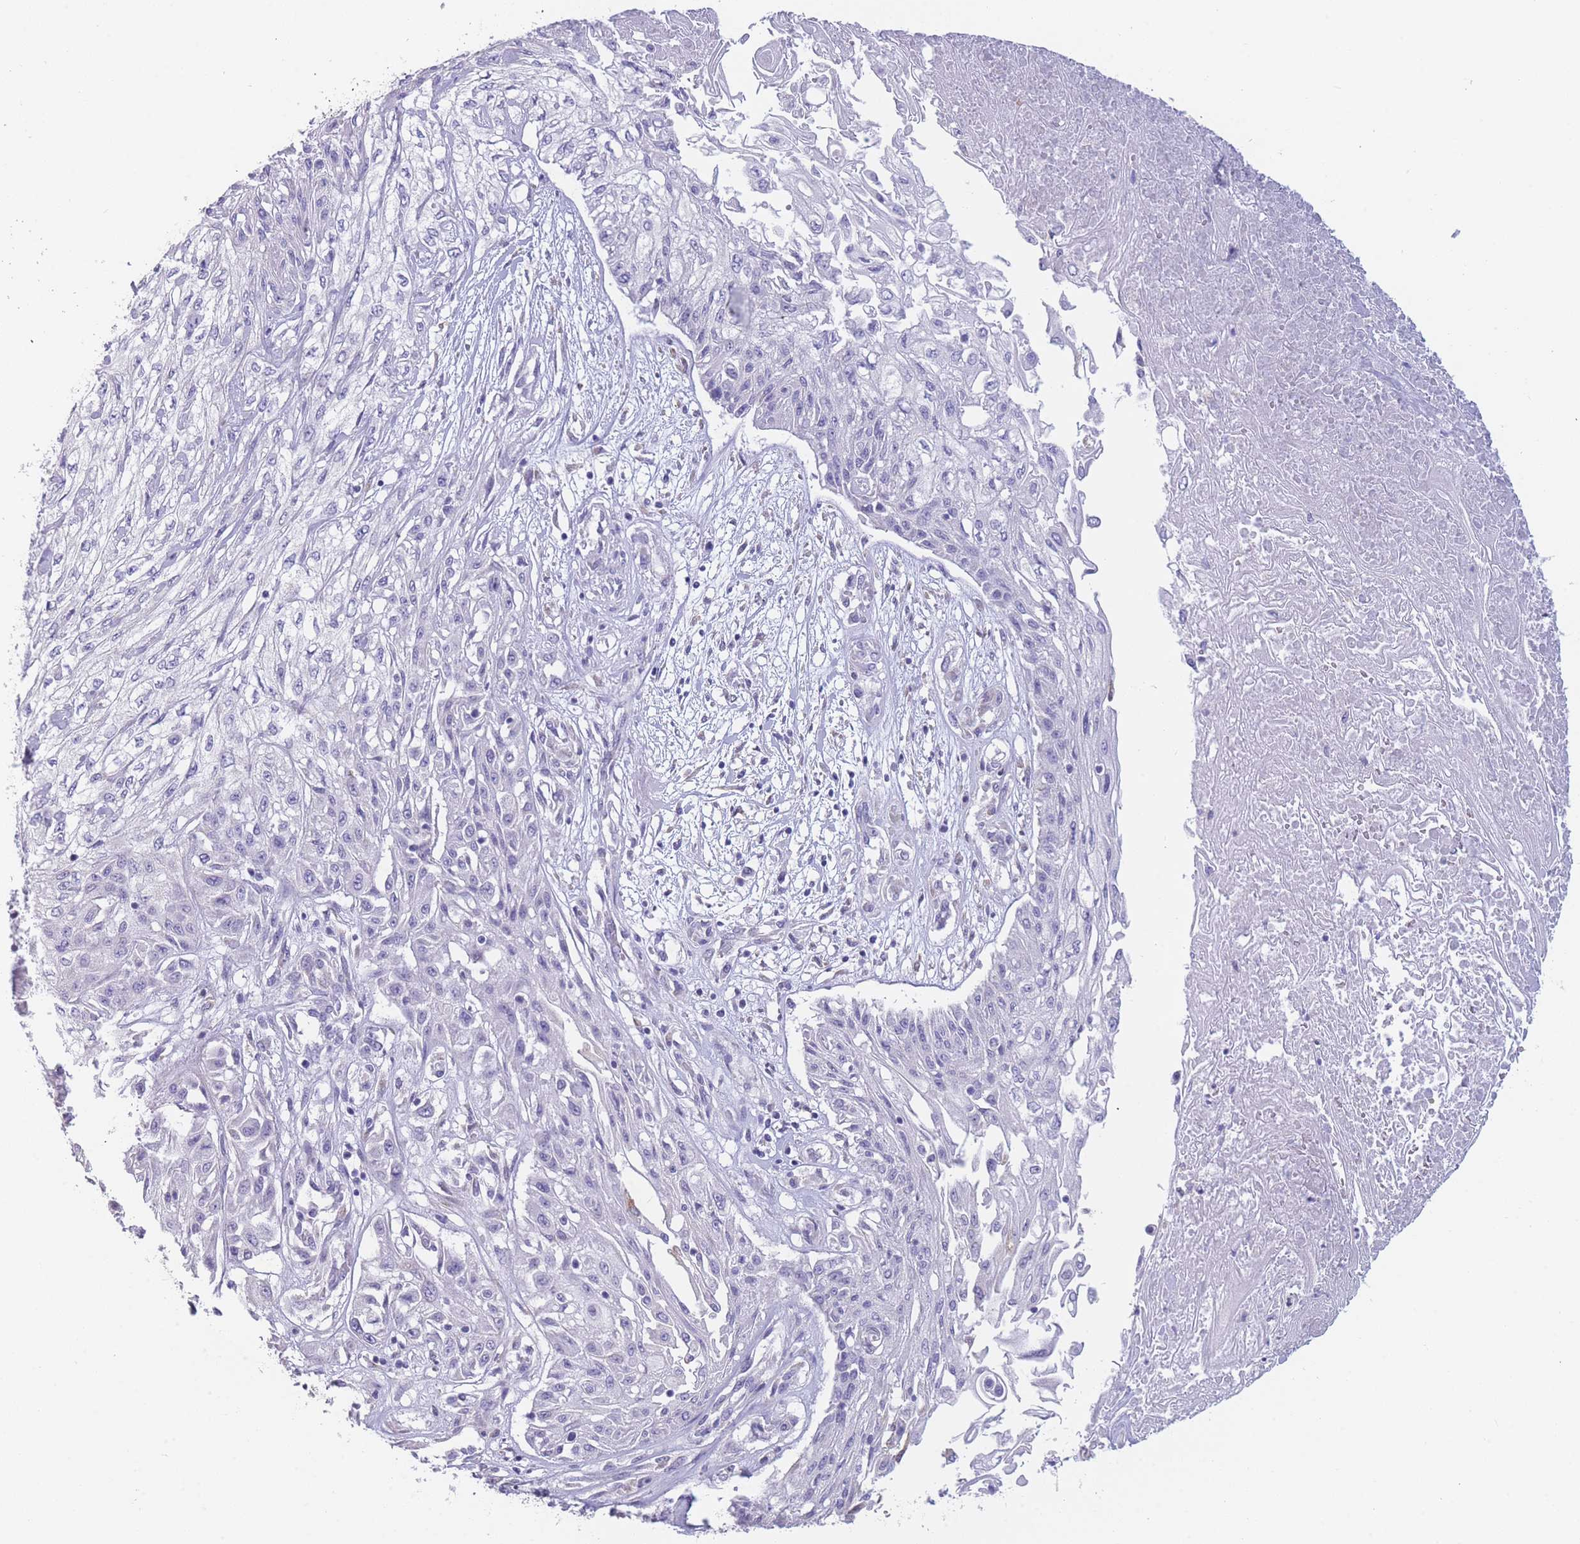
{"staining": {"intensity": "negative", "quantity": "none", "location": "none"}, "tissue": "skin cancer", "cell_type": "Tumor cells", "image_type": "cancer", "snomed": [{"axis": "morphology", "description": "Squamous cell carcinoma, NOS"}, {"axis": "morphology", "description": "Squamous cell carcinoma, metastatic, NOS"}, {"axis": "topography", "description": "Skin"}, {"axis": "topography", "description": "Lymph node"}], "caption": "Immunohistochemistry photomicrograph of neoplastic tissue: squamous cell carcinoma (skin) stained with DAB (3,3'-diaminobenzidine) shows no significant protein expression in tumor cells.", "gene": "ZNF627", "patient": {"sex": "male", "age": 75}}